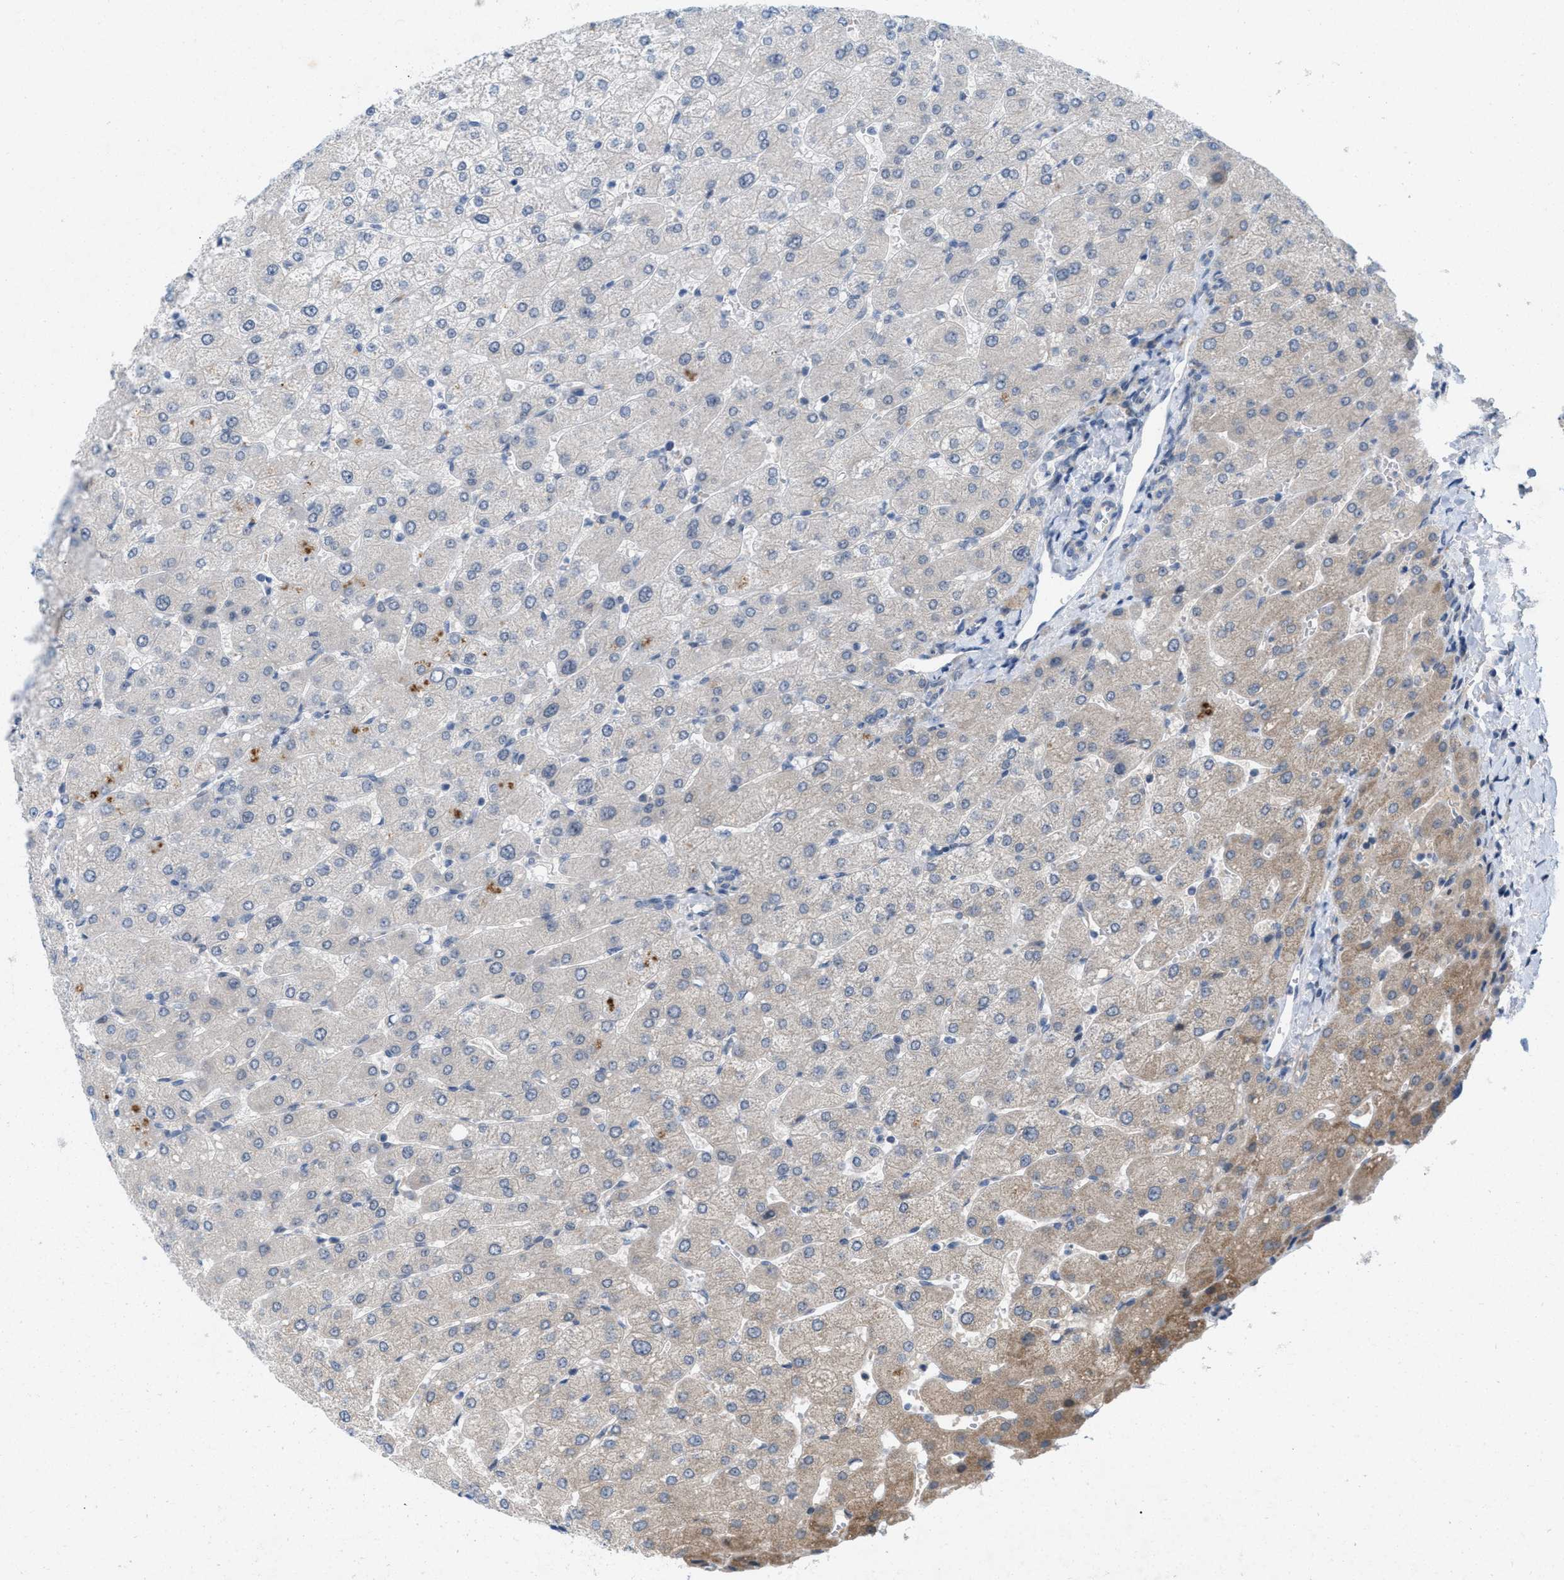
{"staining": {"intensity": "negative", "quantity": "none", "location": "none"}, "tissue": "liver", "cell_type": "Cholangiocytes", "image_type": "normal", "snomed": [{"axis": "morphology", "description": "Normal tissue, NOS"}, {"axis": "topography", "description": "Liver"}], "caption": "This is a micrograph of immunohistochemistry (IHC) staining of unremarkable liver, which shows no expression in cholangiocytes. (DAB IHC visualized using brightfield microscopy, high magnification).", "gene": "WIPI2", "patient": {"sex": "male", "age": 55}}